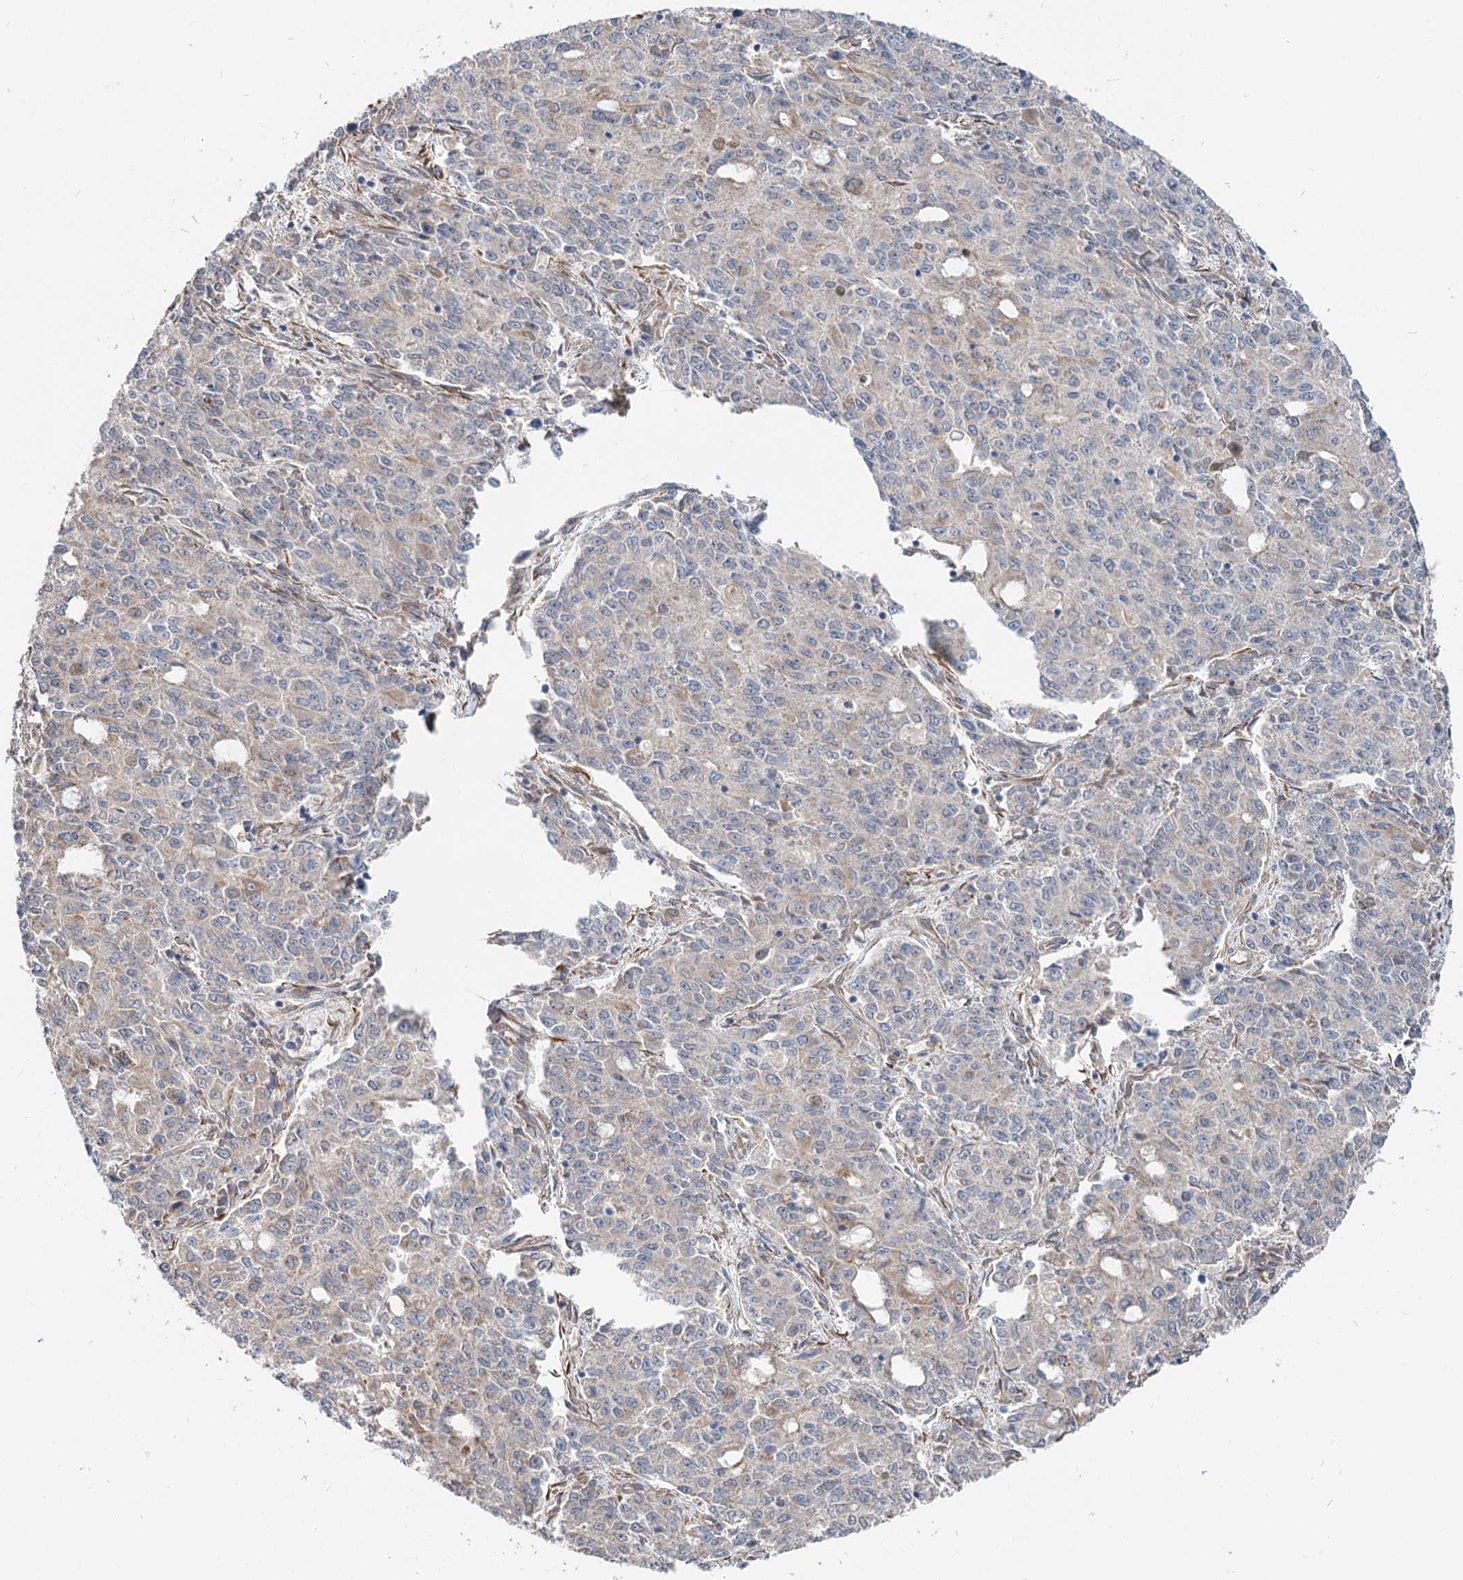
{"staining": {"intensity": "negative", "quantity": "none", "location": "none"}, "tissue": "endometrial cancer", "cell_type": "Tumor cells", "image_type": "cancer", "snomed": [{"axis": "morphology", "description": "Adenocarcinoma, NOS"}, {"axis": "topography", "description": "Endometrium"}], "caption": "Tumor cells are negative for brown protein staining in adenocarcinoma (endometrial).", "gene": "SPART", "patient": {"sex": "female", "age": 50}}